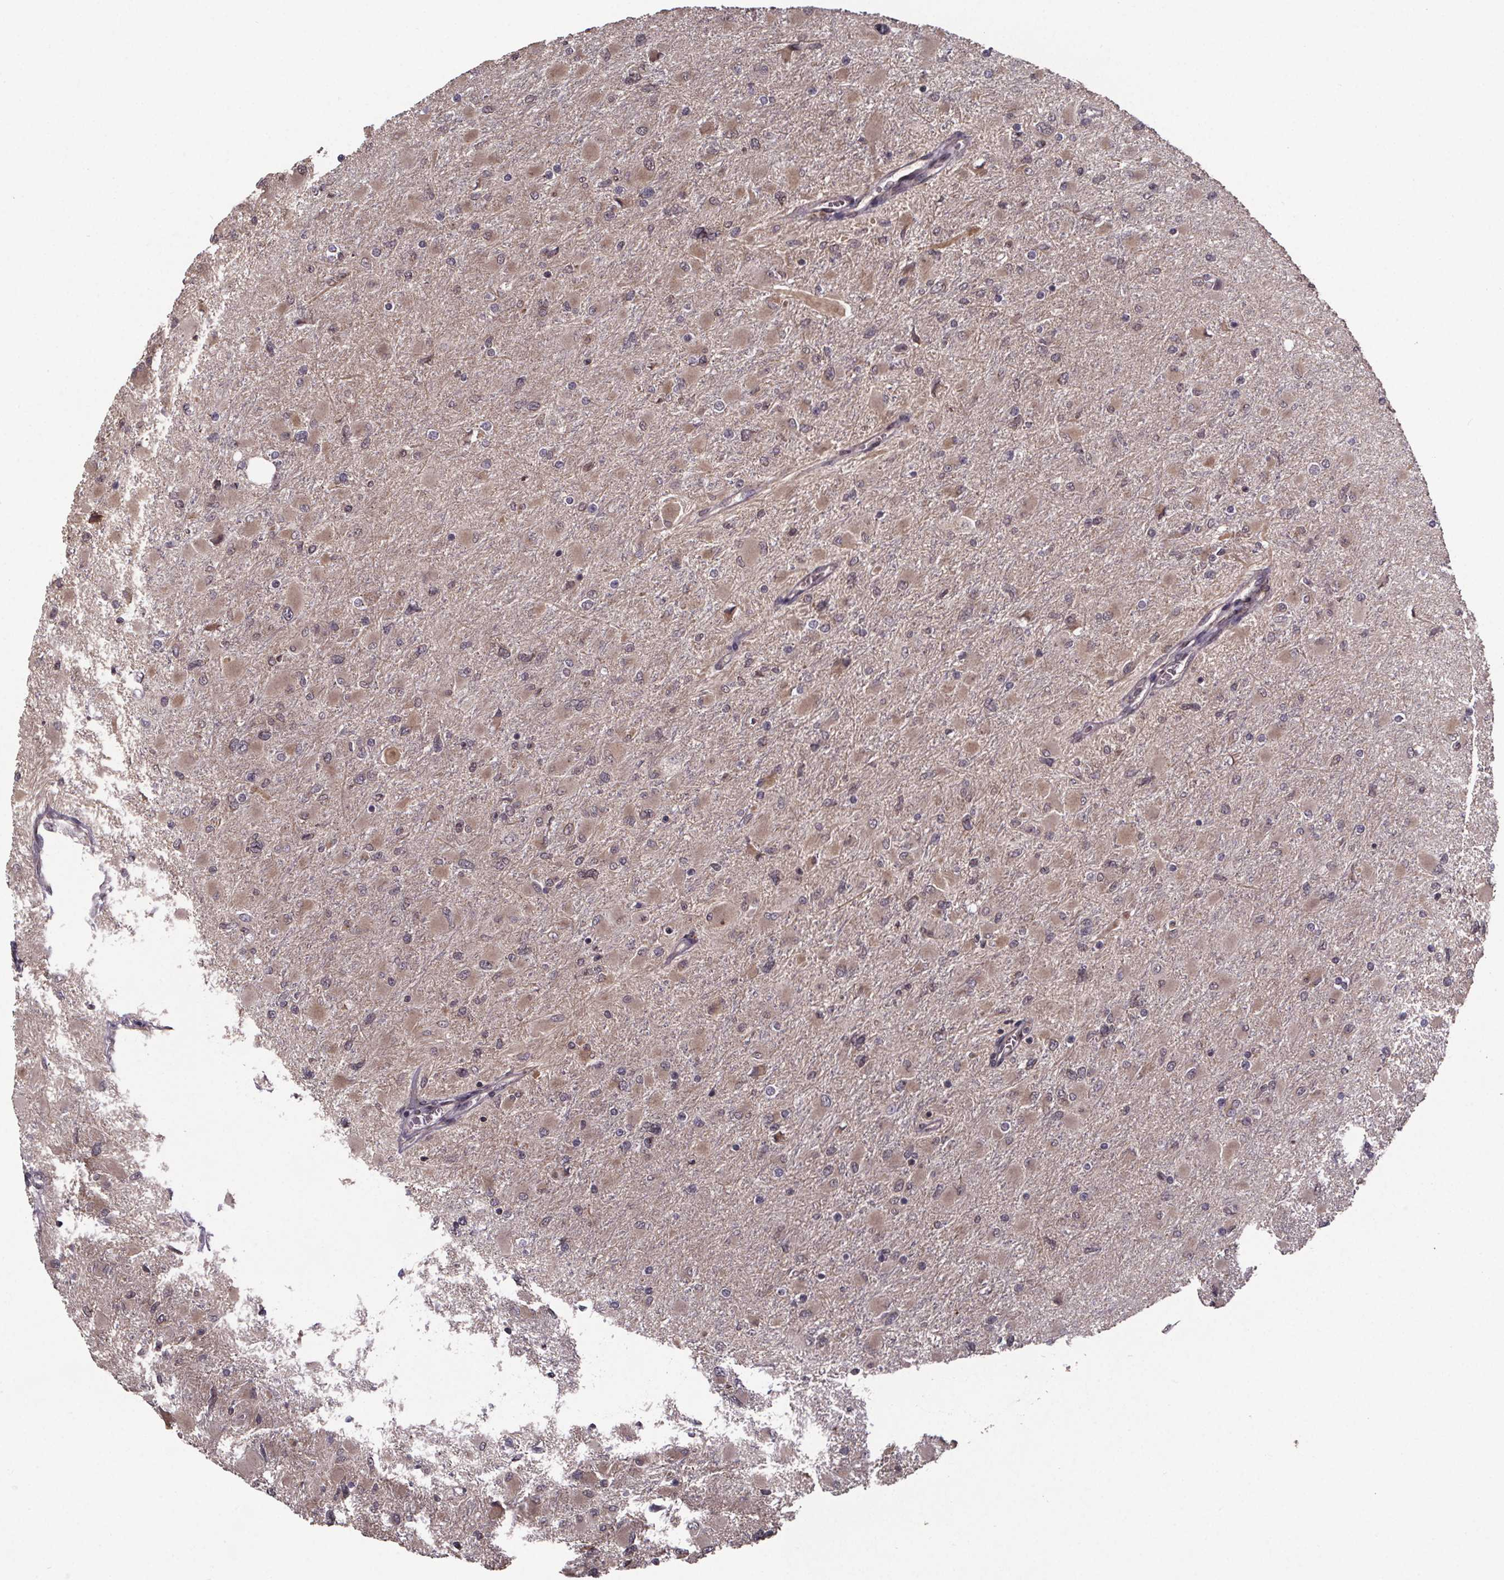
{"staining": {"intensity": "weak", "quantity": ">75%", "location": "cytoplasmic/membranous"}, "tissue": "glioma", "cell_type": "Tumor cells", "image_type": "cancer", "snomed": [{"axis": "morphology", "description": "Glioma, malignant, High grade"}, {"axis": "topography", "description": "Cerebral cortex"}], "caption": "A low amount of weak cytoplasmic/membranous positivity is present in about >75% of tumor cells in glioma tissue.", "gene": "SAT1", "patient": {"sex": "female", "age": 36}}